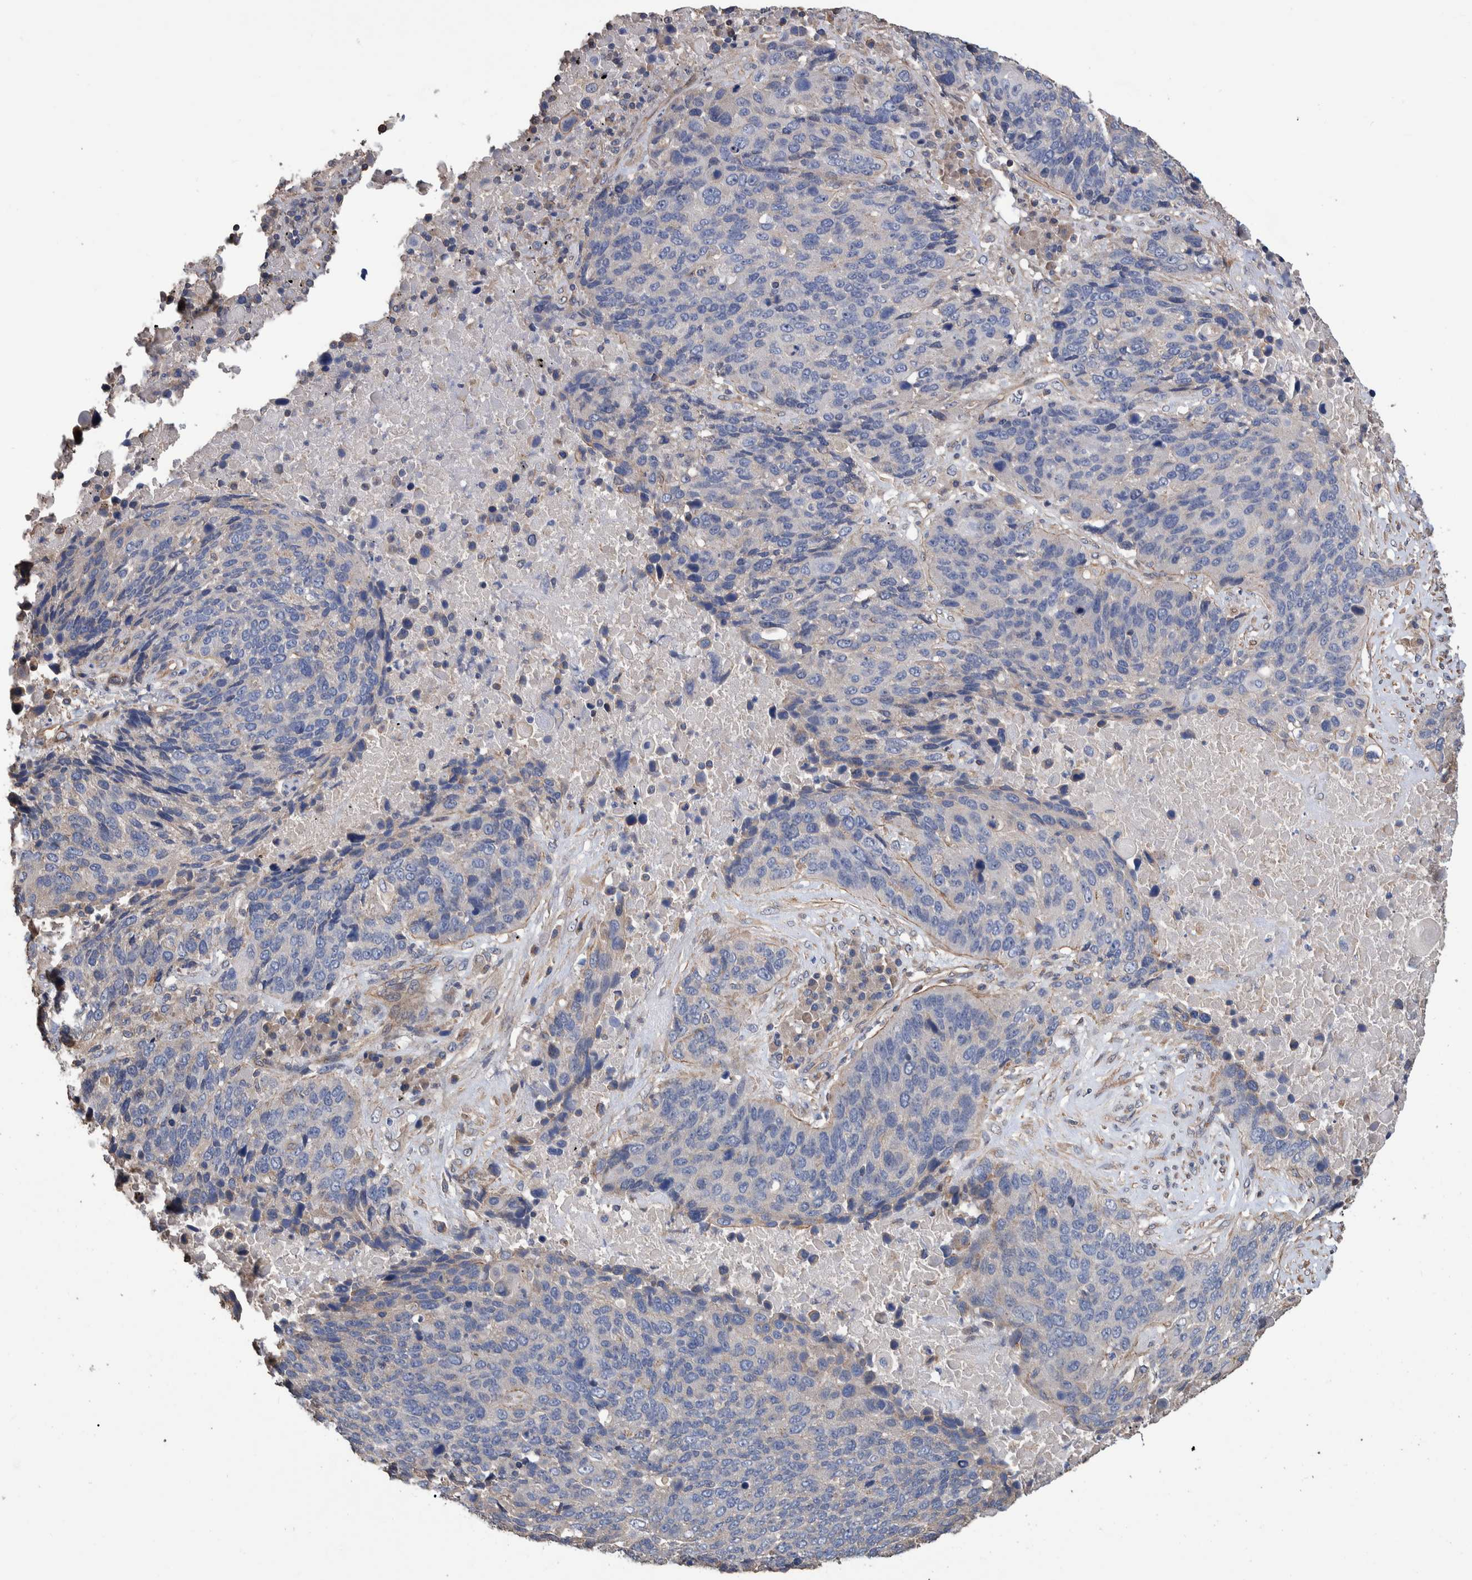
{"staining": {"intensity": "negative", "quantity": "none", "location": "none"}, "tissue": "lung cancer", "cell_type": "Tumor cells", "image_type": "cancer", "snomed": [{"axis": "morphology", "description": "Squamous cell carcinoma, NOS"}, {"axis": "topography", "description": "Lung"}], "caption": "A micrograph of human lung squamous cell carcinoma is negative for staining in tumor cells. (DAB immunohistochemistry, high magnification).", "gene": "SLC45A4", "patient": {"sex": "male", "age": 66}}